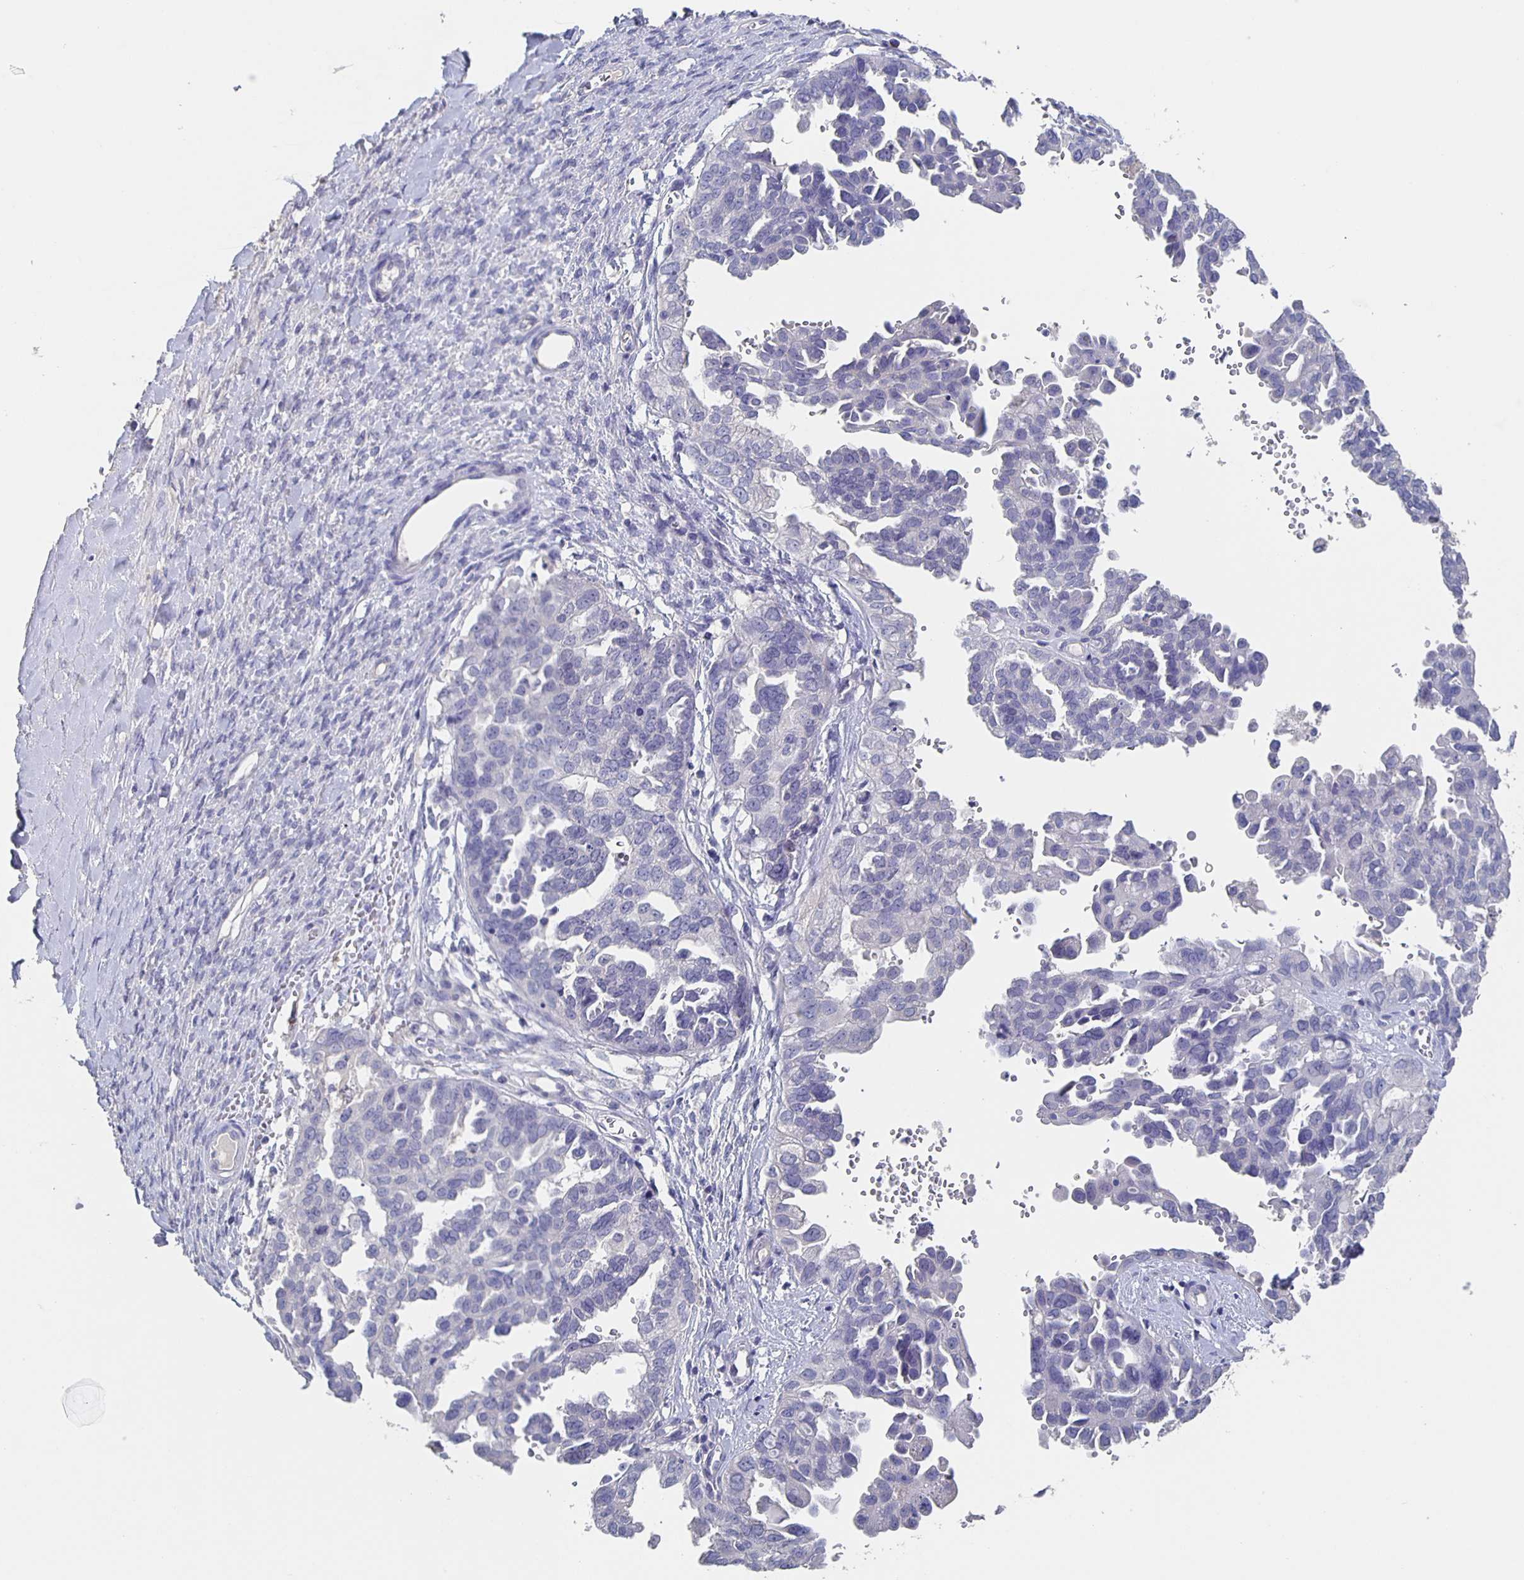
{"staining": {"intensity": "negative", "quantity": "none", "location": "none"}, "tissue": "ovarian cancer", "cell_type": "Tumor cells", "image_type": "cancer", "snomed": [{"axis": "morphology", "description": "Cystadenocarcinoma, serous, NOS"}, {"axis": "topography", "description": "Ovary"}], "caption": "Human ovarian cancer stained for a protein using IHC demonstrates no staining in tumor cells.", "gene": "CACNA2D2", "patient": {"sex": "female", "age": 53}}